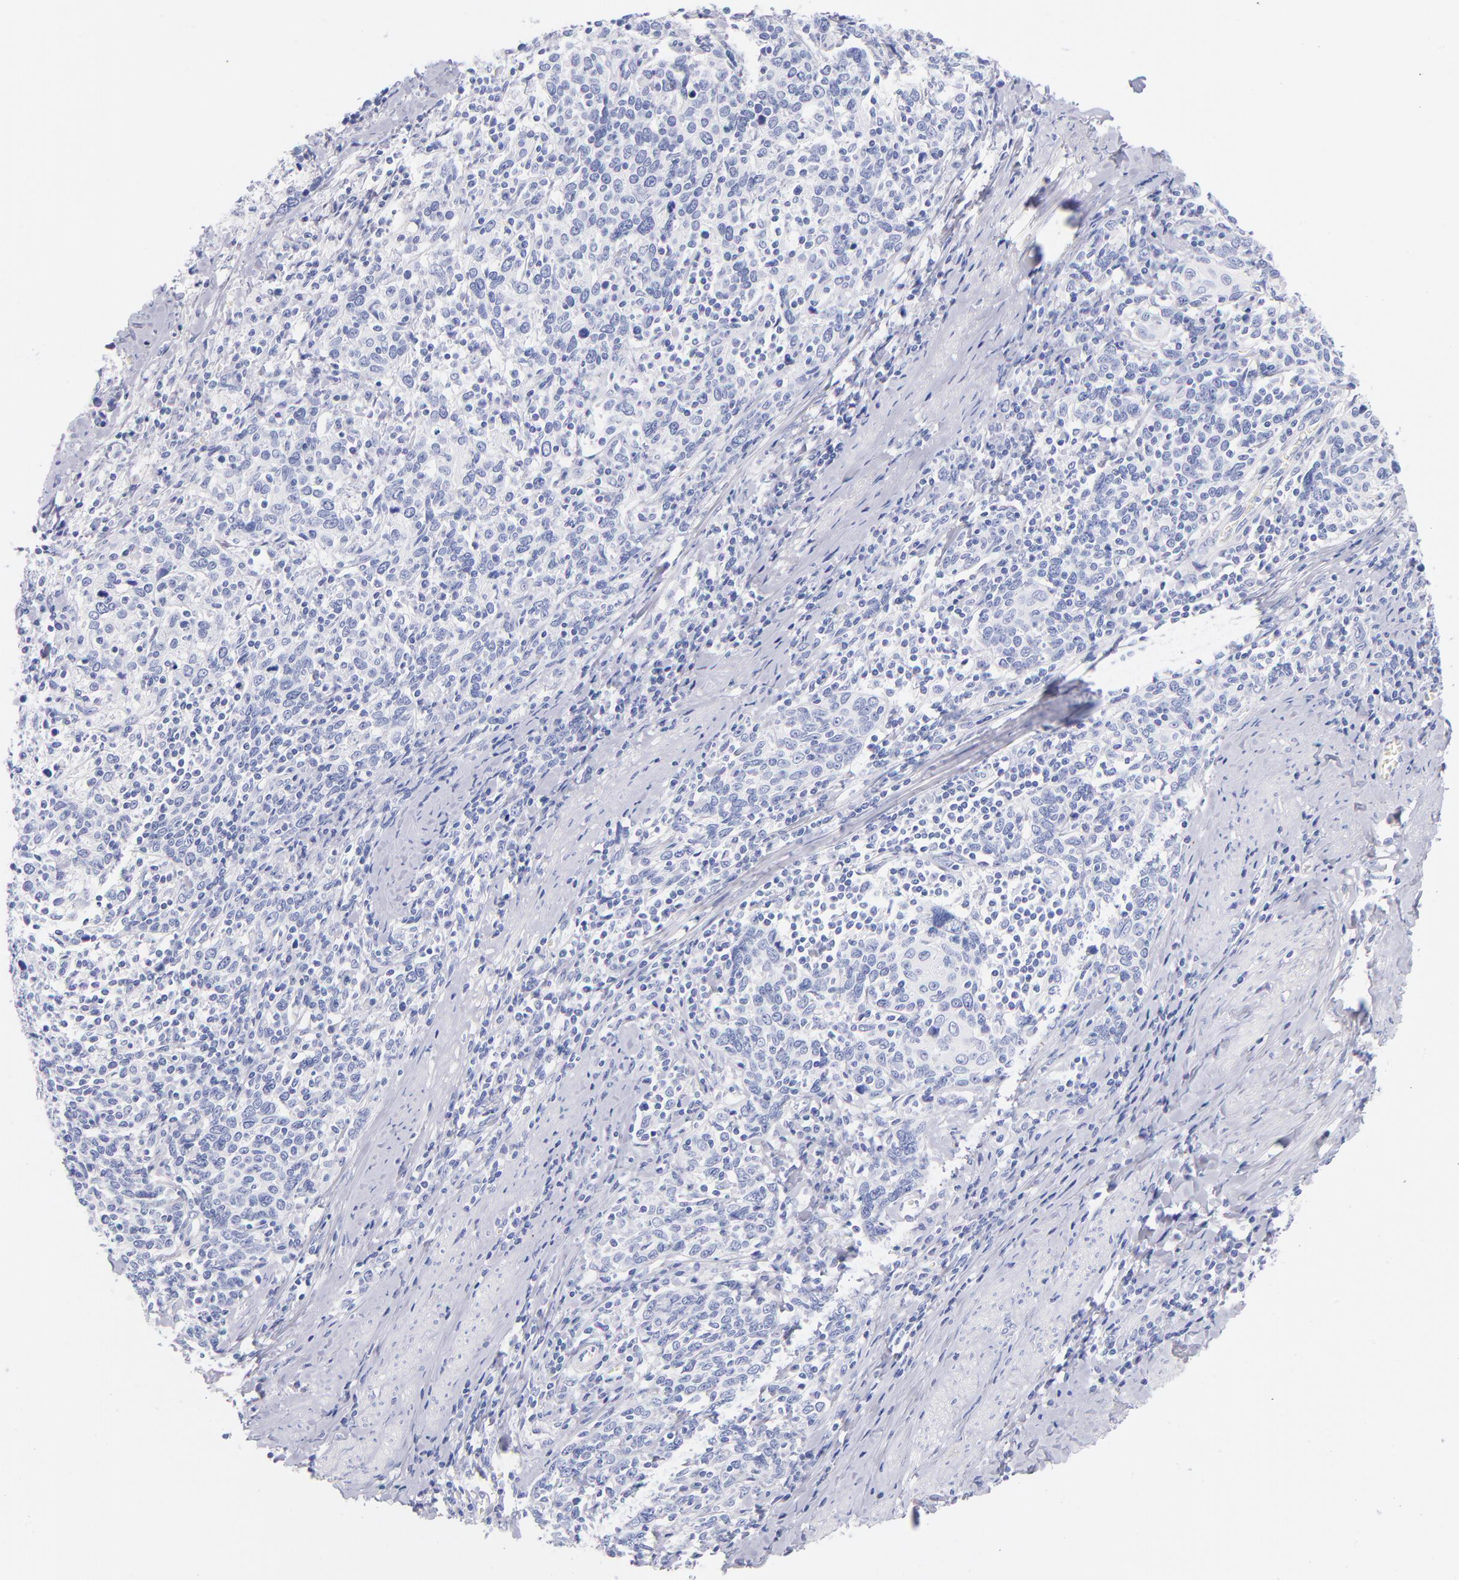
{"staining": {"intensity": "negative", "quantity": "none", "location": "none"}, "tissue": "cervical cancer", "cell_type": "Tumor cells", "image_type": "cancer", "snomed": [{"axis": "morphology", "description": "Squamous cell carcinoma, NOS"}, {"axis": "topography", "description": "Cervix"}], "caption": "Cervical cancer (squamous cell carcinoma) was stained to show a protein in brown. There is no significant staining in tumor cells. (Immunohistochemistry (ihc), brightfield microscopy, high magnification).", "gene": "HP", "patient": {"sex": "female", "age": 41}}